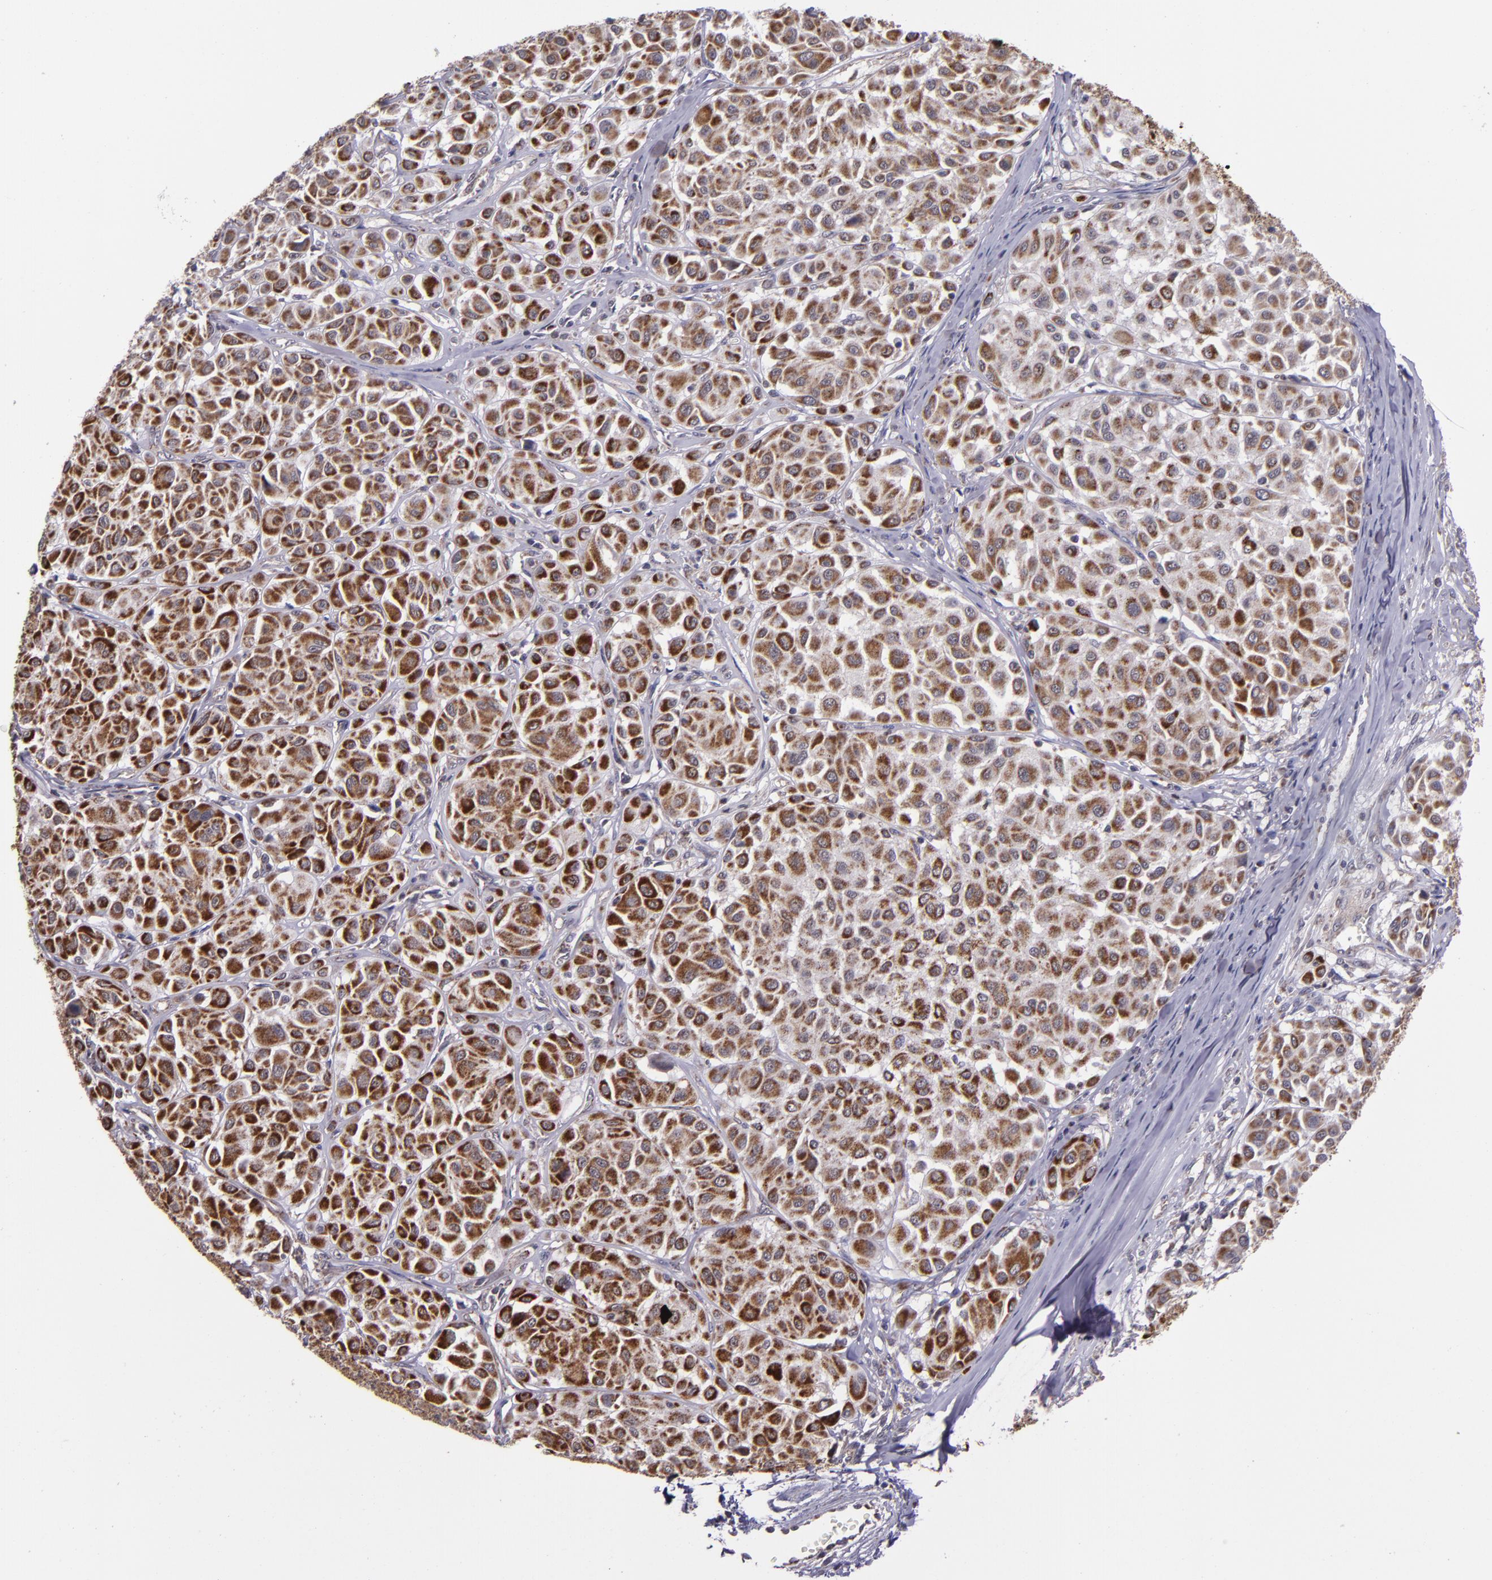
{"staining": {"intensity": "moderate", "quantity": ">75%", "location": "cytoplasmic/membranous"}, "tissue": "melanoma", "cell_type": "Tumor cells", "image_type": "cancer", "snomed": [{"axis": "morphology", "description": "Malignant melanoma, Metastatic site"}, {"axis": "topography", "description": "Soft tissue"}], "caption": "High-power microscopy captured an immunohistochemistry (IHC) image of melanoma, revealing moderate cytoplasmic/membranous expression in approximately >75% of tumor cells.", "gene": "LONP1", "patient": {"sex": "male", "age": 41}}